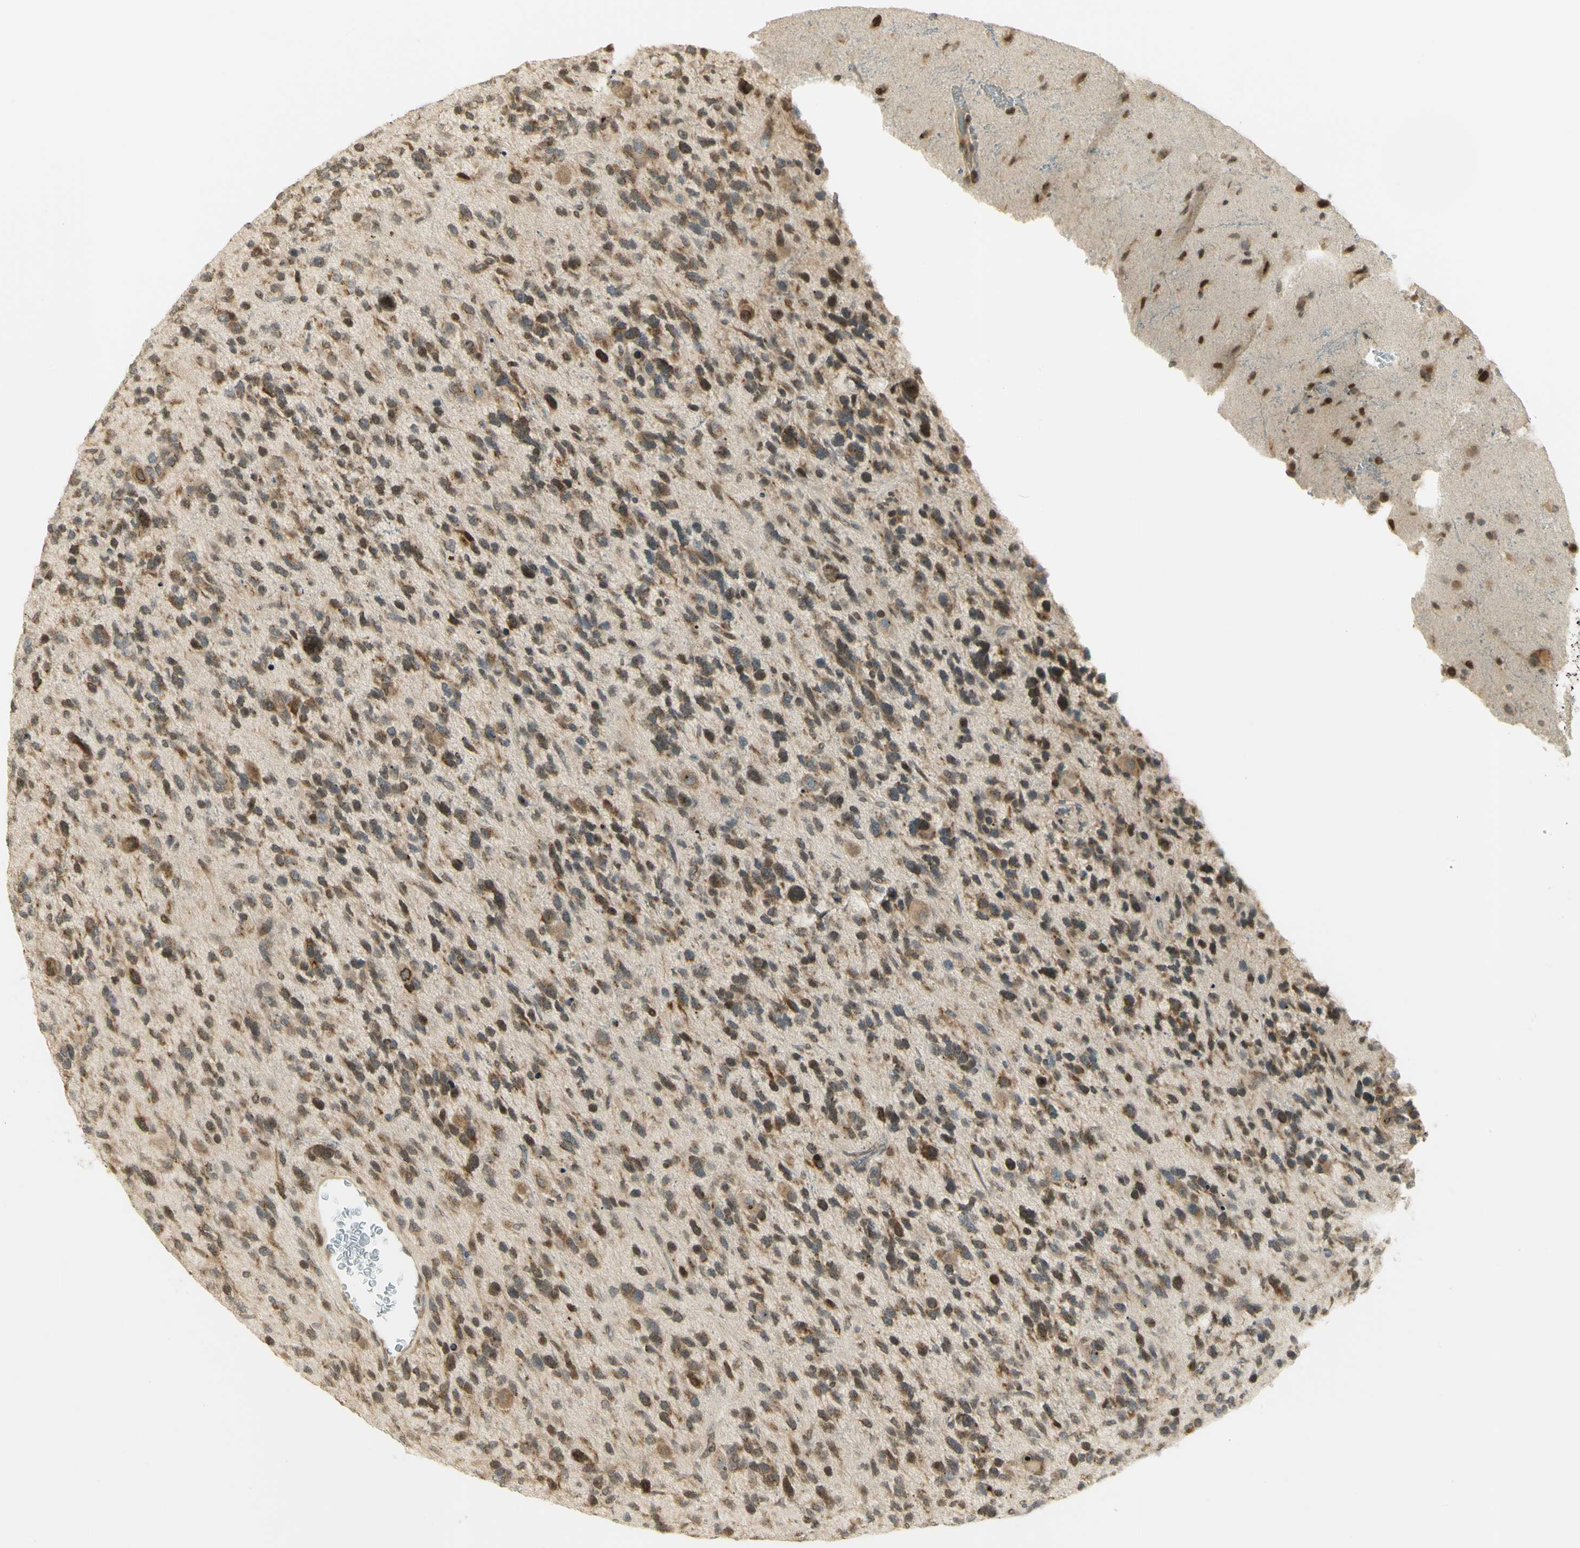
{"staining": {"intensity": "moderate", "quantity": ">75%", "location": "cytoplasmic/membranous,nuclear"}, "tissue": "glioma", "cell_type": "Tumor cells", "image_type": "cancer", "snomed": [{"axis": "morphology", "description": "Glioma, malignant, High grade"}, {"axis": "topography", "description": "Brain"}], "caption": "Immunohistochemical staining of human glioma displays moderate cytoplasmic/membranous and nuclear protein expression in about >75% of tumor cells. (brown staining indicates protein expression, while blue staining denotes nuclei).", "gene": "KIF11", "patient": {"sex": "female", "age": 58}}